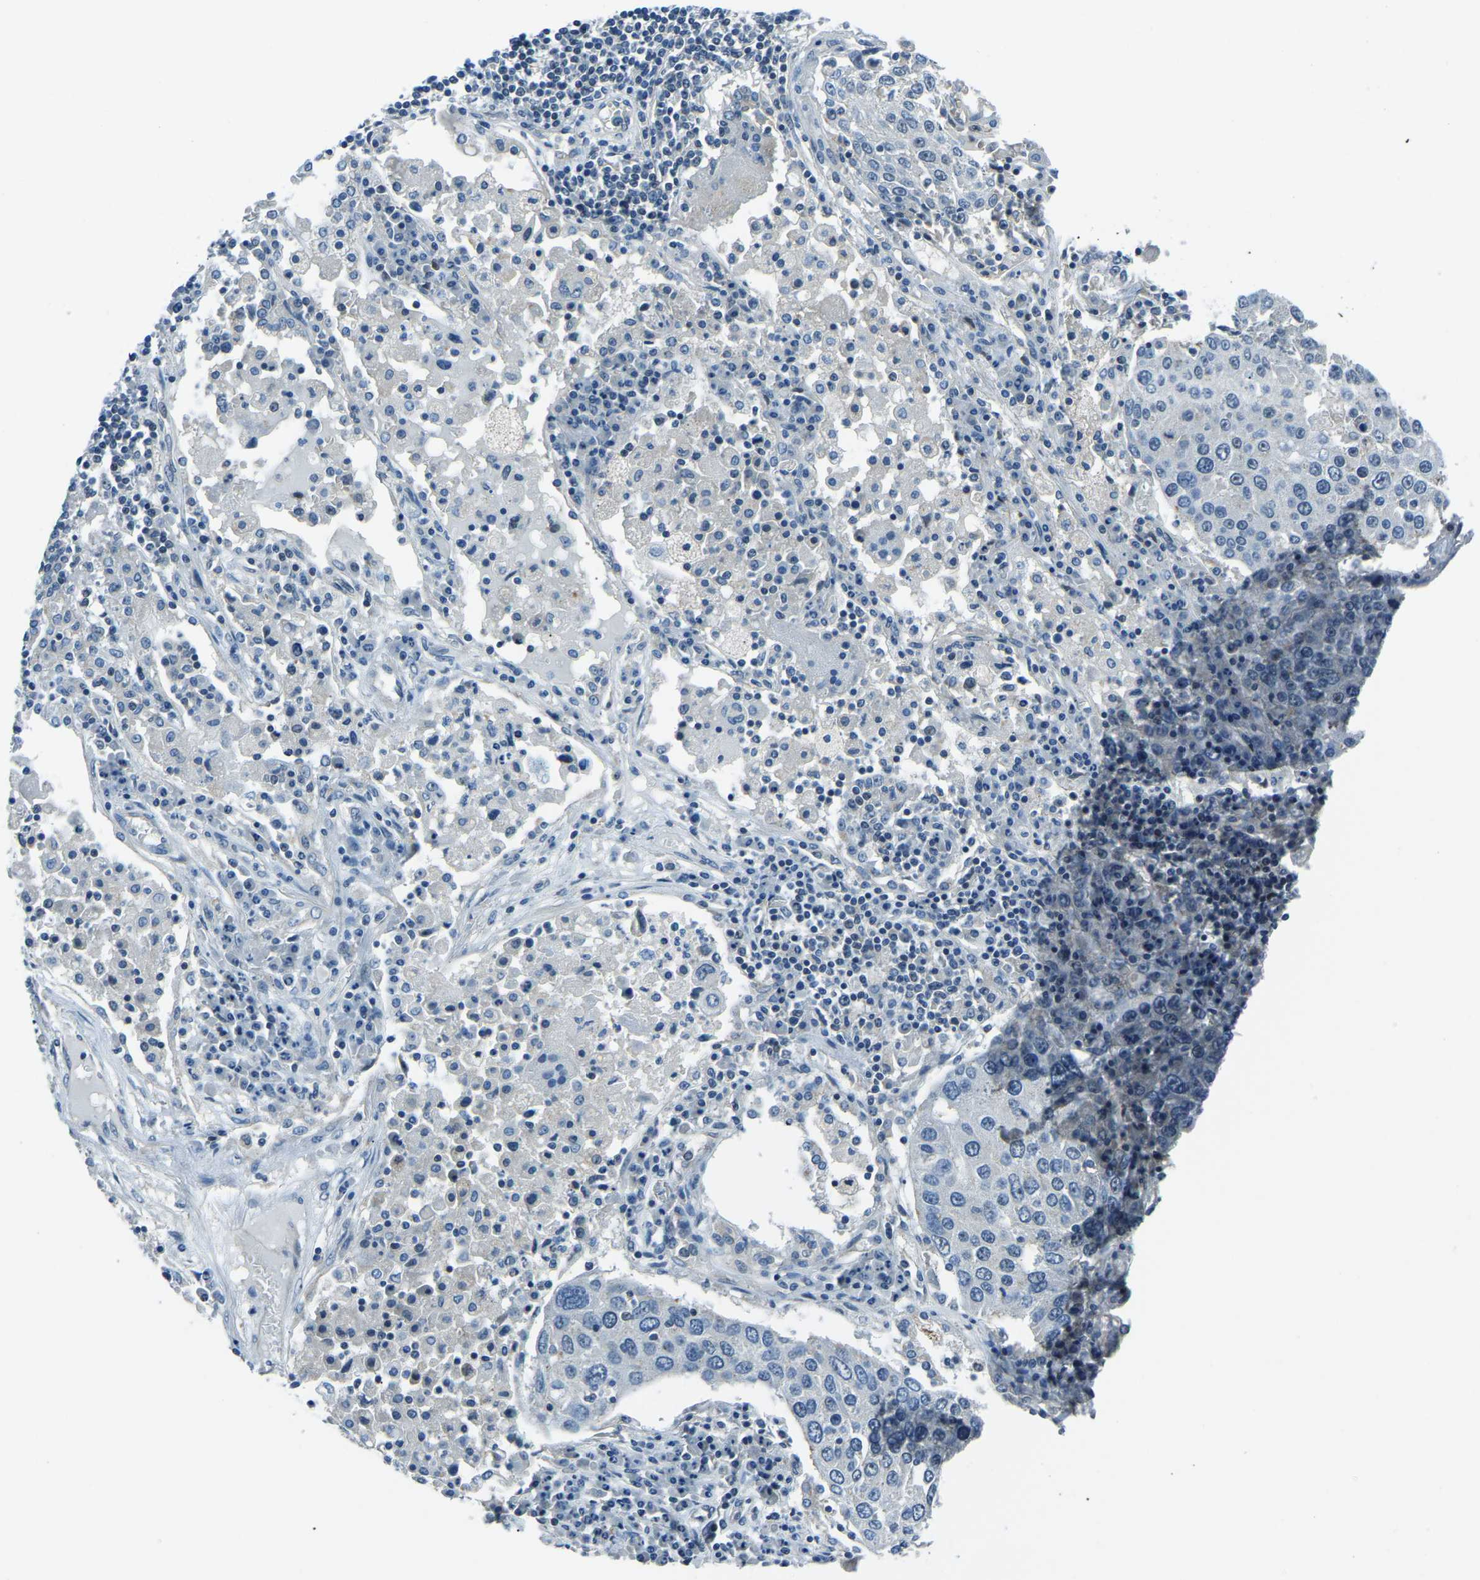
{"staining": {"intensity": "negative", "quantity": "none", "location": "none"}, "tissue": "lung cancer", "cell_type": "Tumor cells", "image_type": "cancer", "snomed": [{"axis": "morphology", "description": "Squamous cell carcinoma, NOS"}, {"axis": "topography", "description": "Lung"}], "caption": "Immunohistochemical staining of human lung cancer (squamous cell carcinoma) reveals no significant positivity in tumor cells.", "gene": "RRP1", "patient": {"sex": "male", "age": 65}}